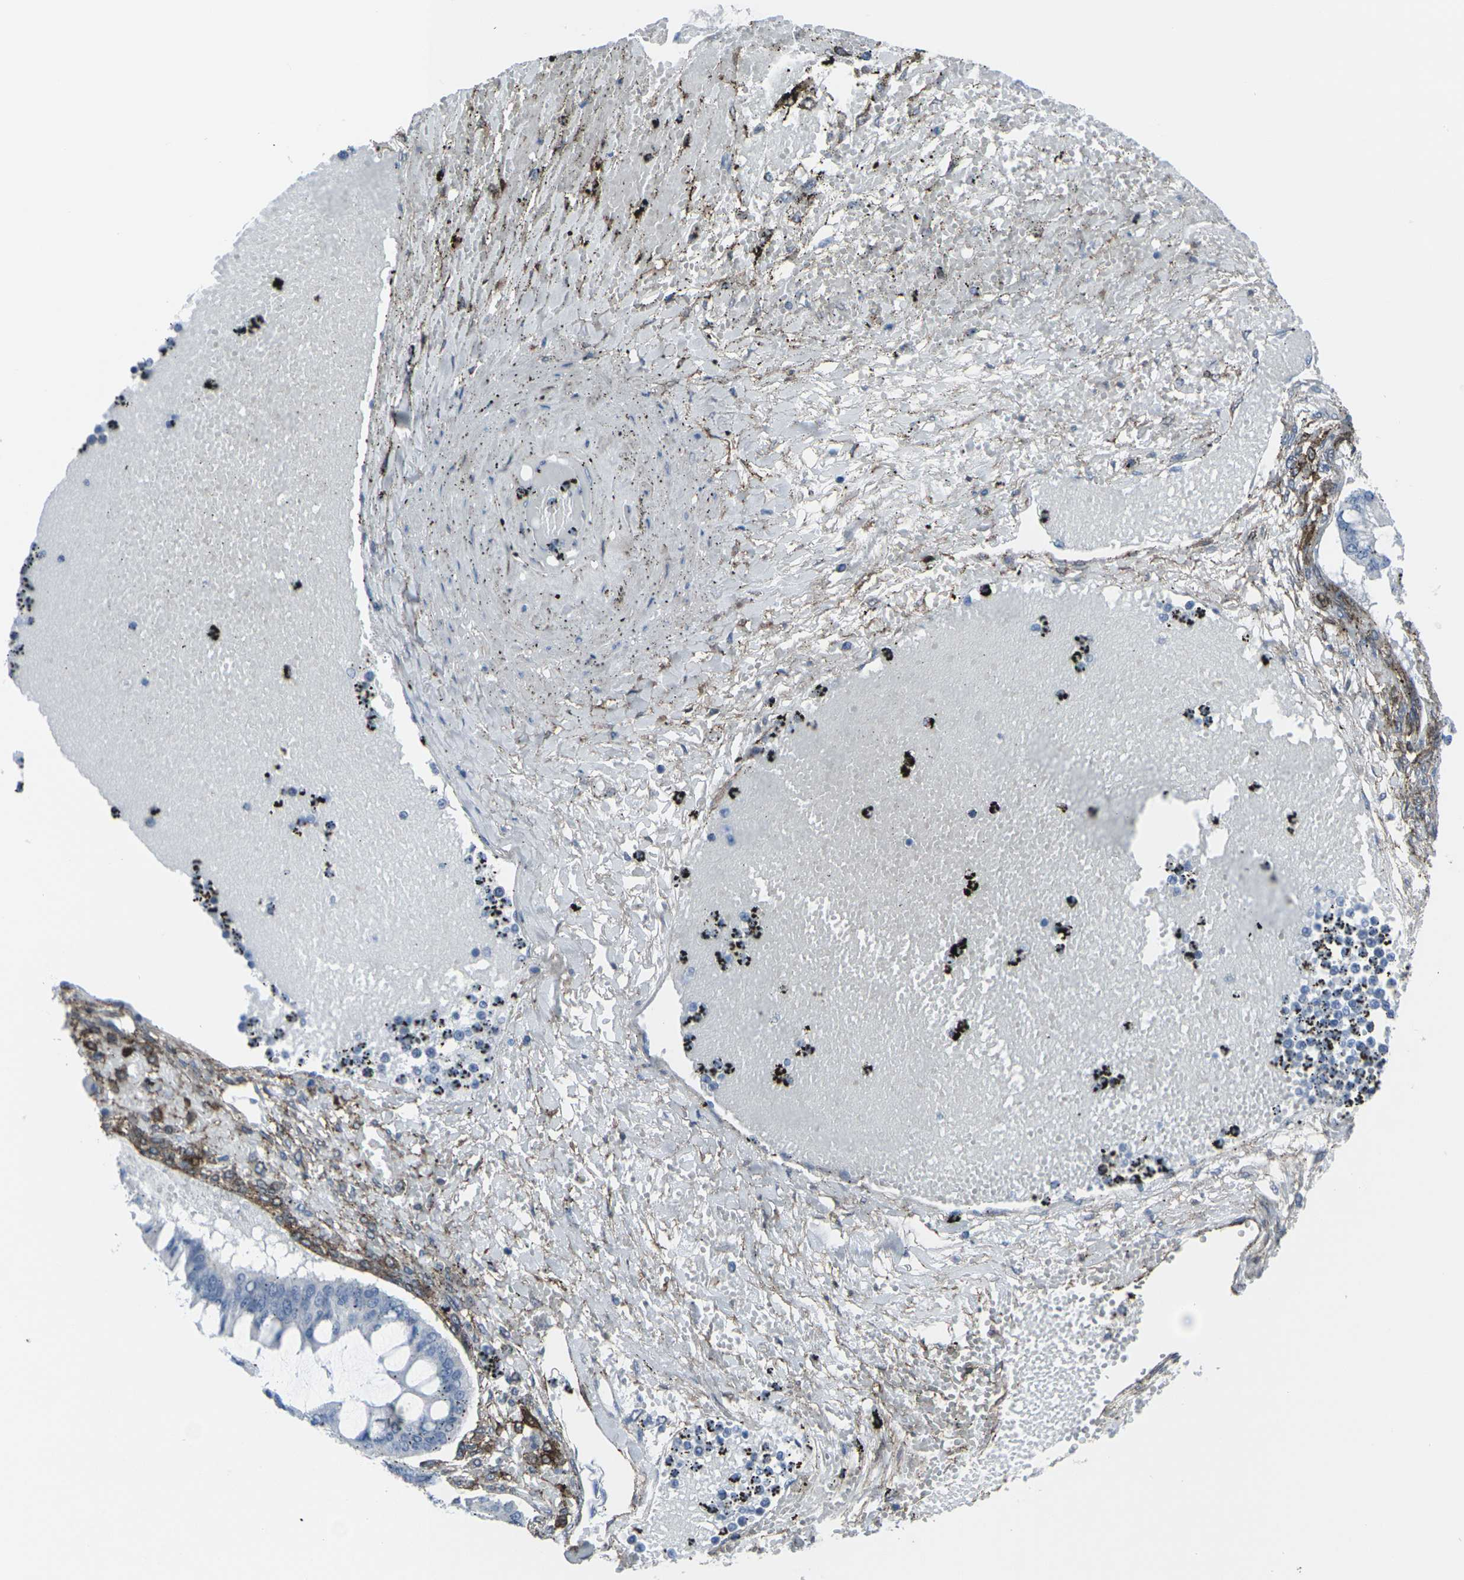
{"staining": {"intensity": "negative", "quantity": "none", "location": "none"}, "tissue": "ovarian cancer", "cell_type": "Tumor cells", "image_type": "cancer", "snomed": [{"axis": "morphology", "description": "Cystadenocarcinoma, mucinous, NOS"}, {"axis": "topography", "description": "Ovary"}], "caption": "Immunohistochemical staining of human mucinous cystadenocarcinoma (ovarian) displays no significant positivity in tumor cells.", "gene": "CDH11", "patient": {"sex": "female", "age": 73}}